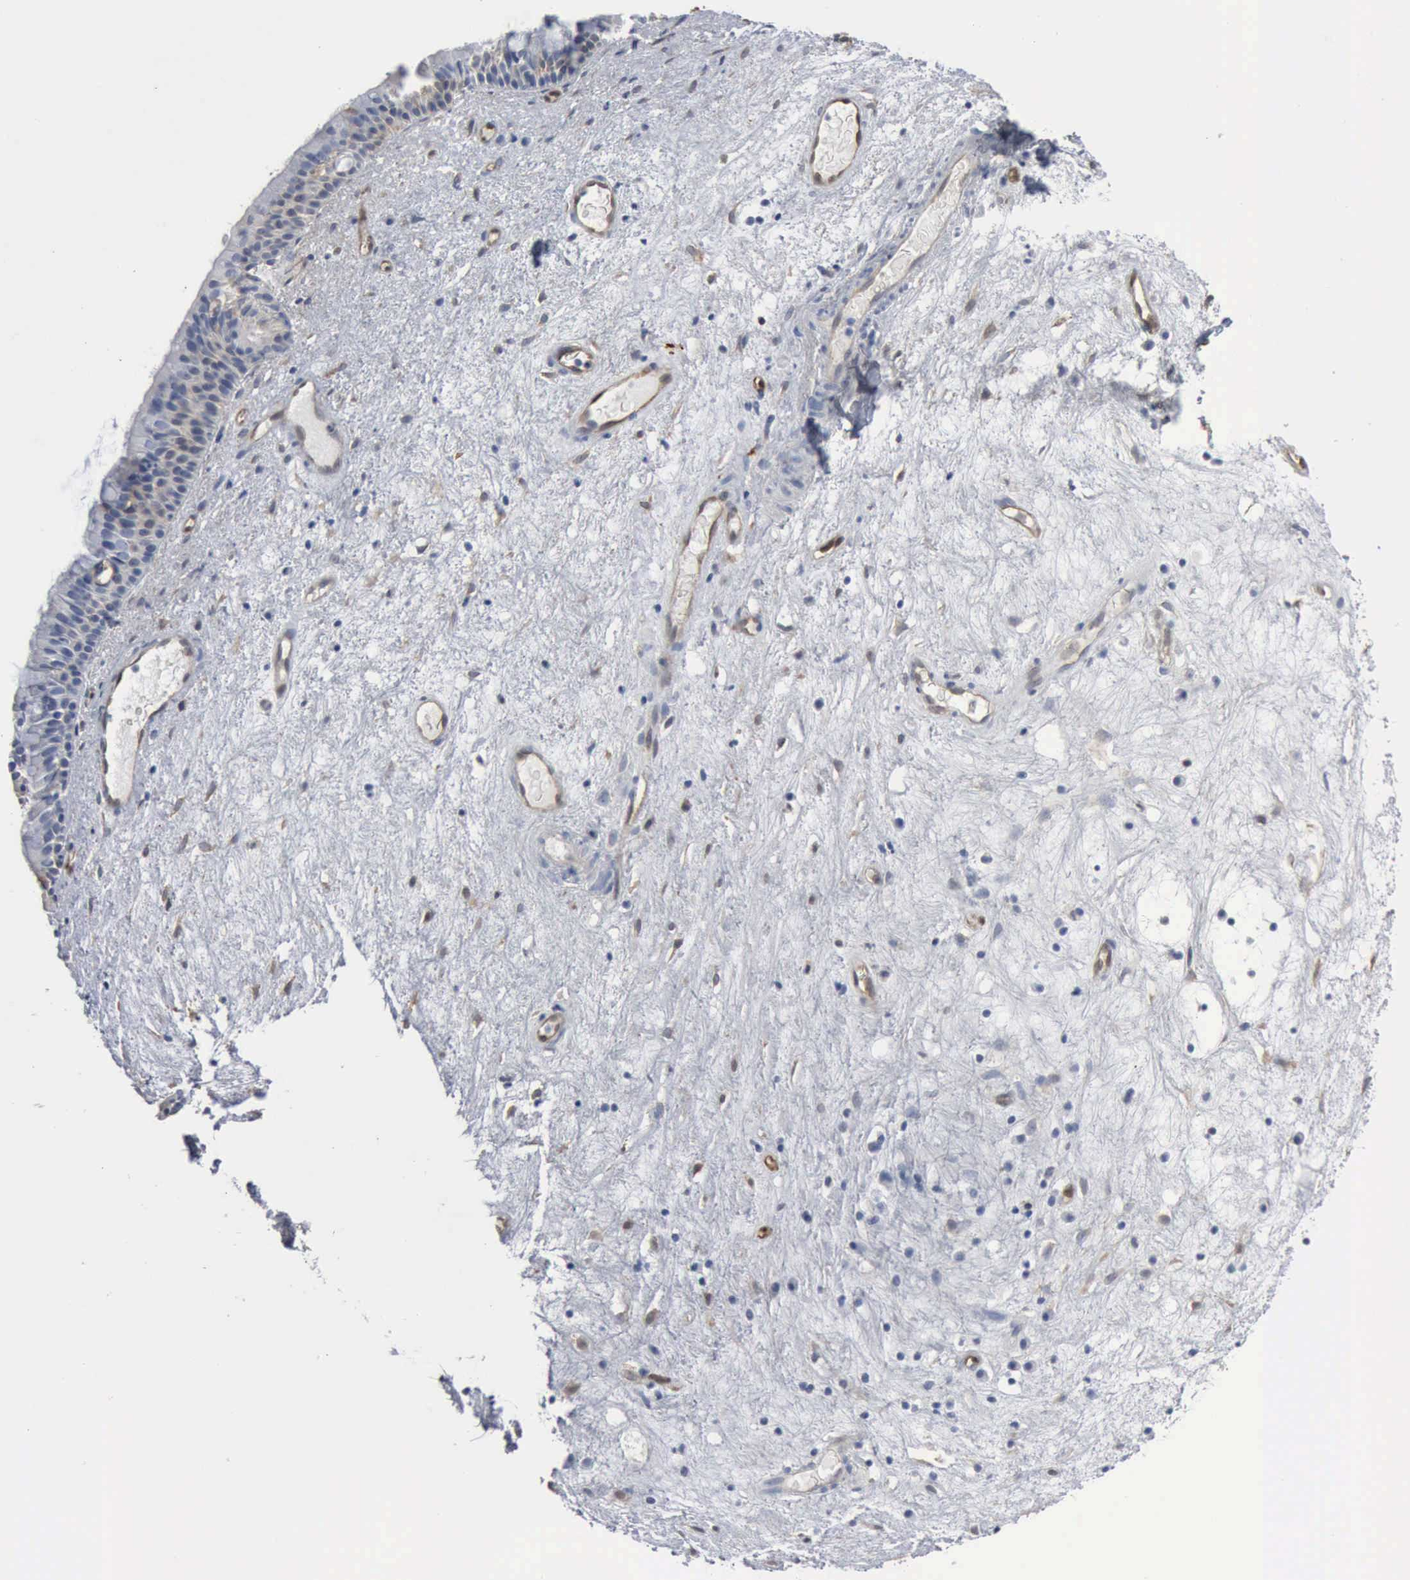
{"staining": {"intensity": "weak", "quantity": "<25%", "location": "cytoplasmic/membranous"}, "tissue": "nasopharynx", "cell_type": "Respiratory epithelial cells", "image_type": "normal", "snomed": [{"axis": "morphology", "description": "Normal tissue, NOS"}, {"axis": "topography", "description": "Nasopharynx"}], "caption": "Histopathology image shows no protein positivity in respiratory epithelial cells of benign nasopharynx.", "gene": "FSCN1", "patient": {"sex": "female", "age": 78}}